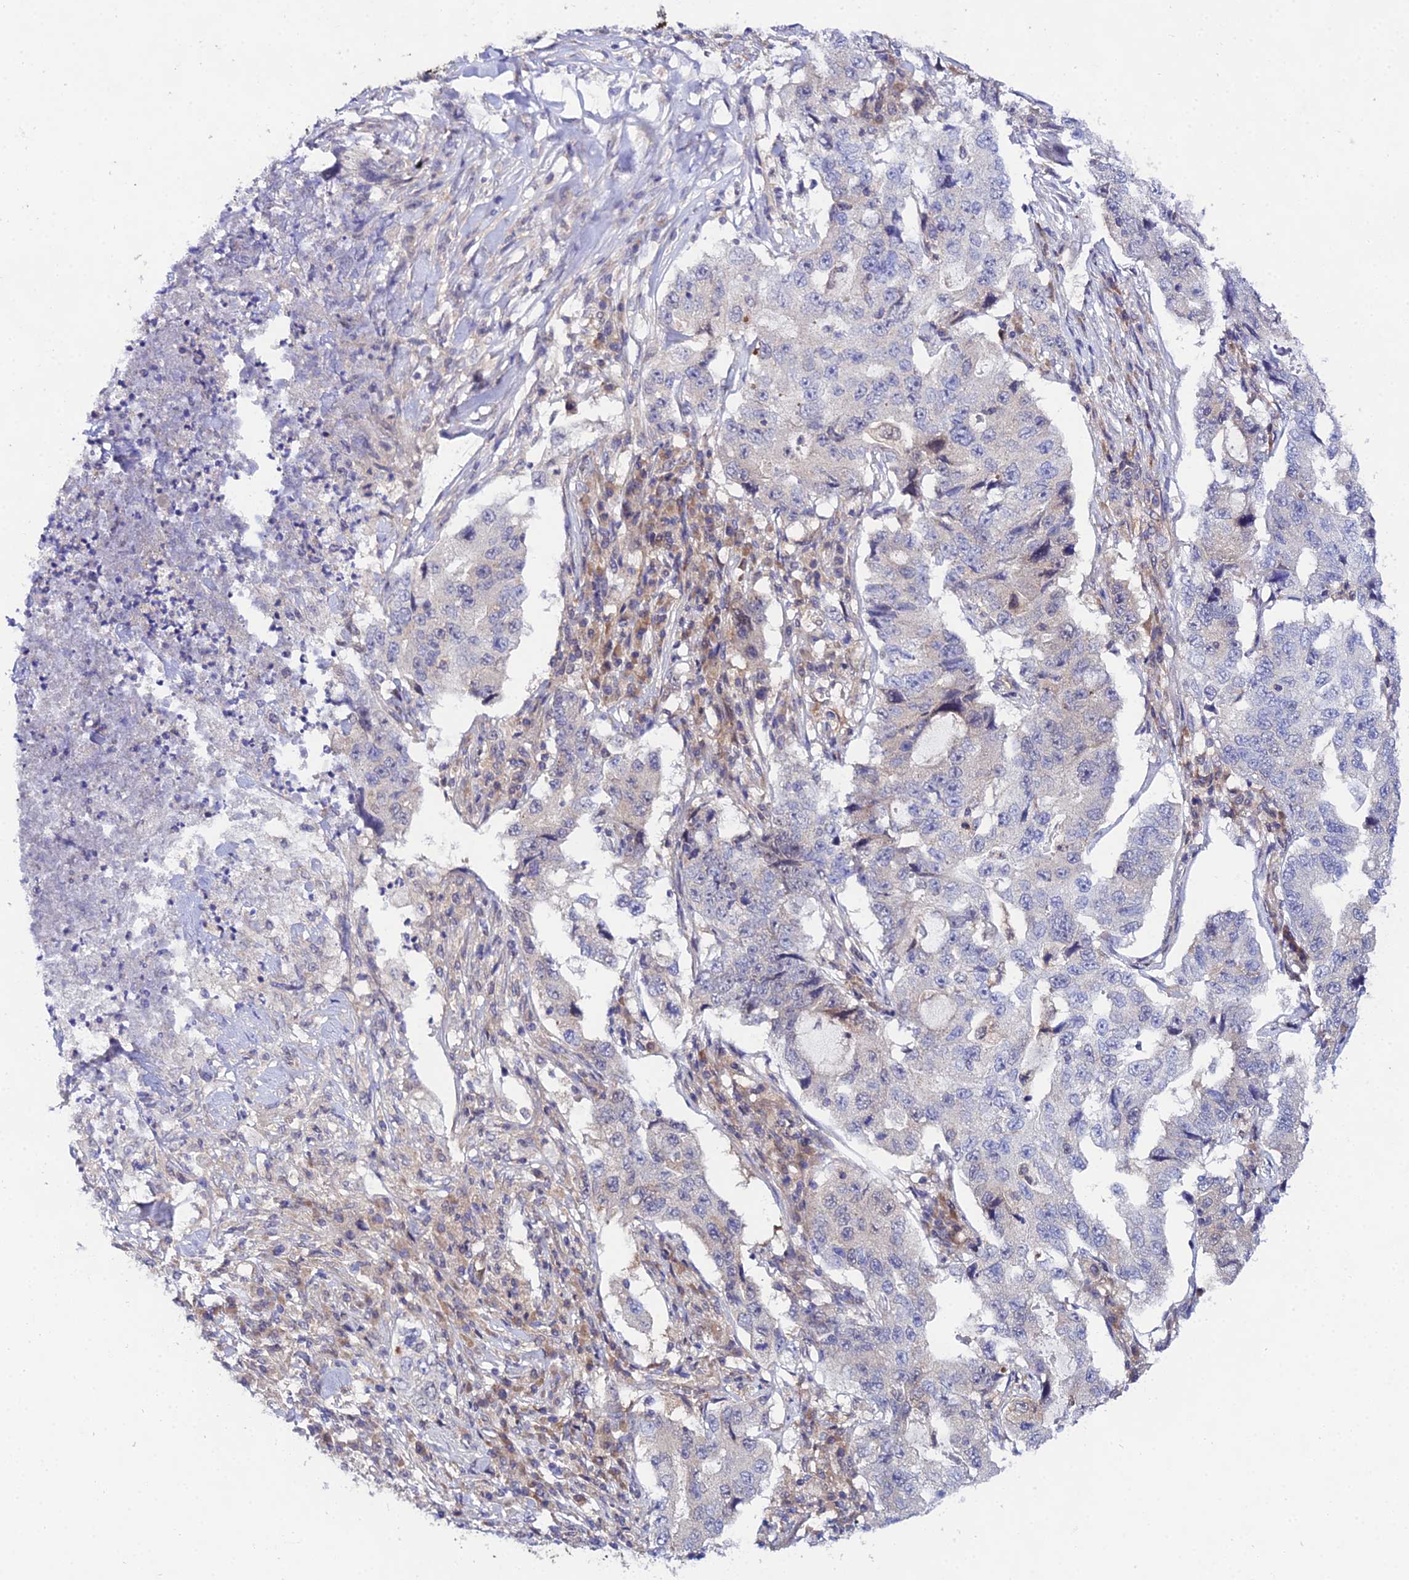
{"staining": {"intensity": "negative", "quantity": "none", "location": "none"}, "tissue": "lung cancer", "cell_type": "Tumor cells", "image_type": "cancer", "snomed": [{"axis": "morphology", "description": "Adenocarcinoma, NOS"}, {"axis": "topography", "description": "Lung"}], "caption": "DAB (3,3'-diaminobenzidine) immunohistochemical staining of human lung adenocarcinoma reveals no significant expression in tumor cells.", "gene": "PPP2R2C", "patient": {"sex": "female", "age": 51}}